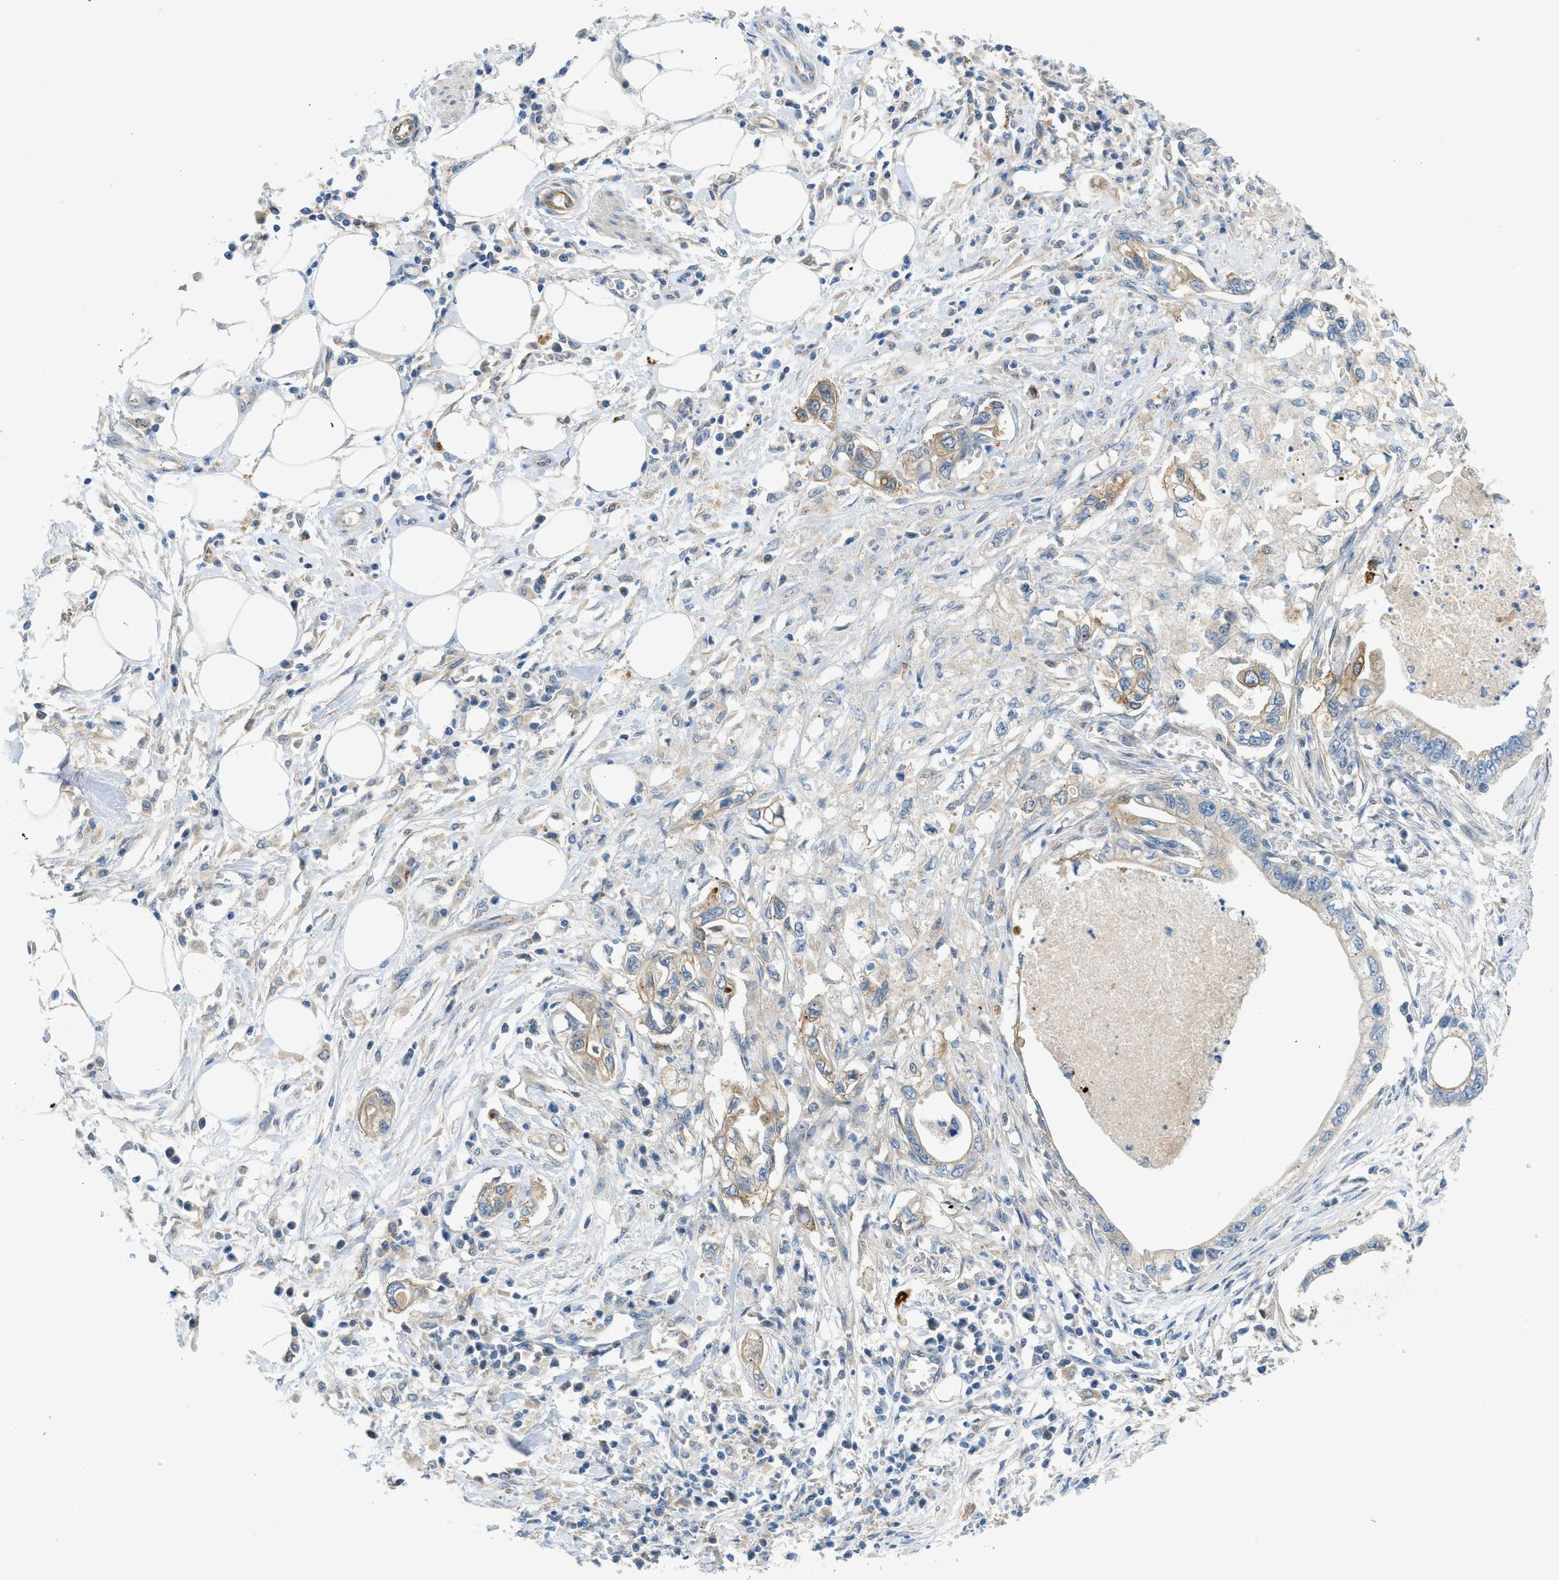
{"staining": {"intensity": "moderate", "quantity": "<25%", "location": "cytoplasmic/membranous"}, "tissue": "pancreatic cancer", "cell_type": "Tumor cells", "image_type": "cancer", "snomed": [{"axis": "morphology", "description": "Adenocarcinoma, NOS"}, {"axis": "topography", "description": "Pancreas"}], "caption": "A high-resolution photomicrograph shows immunohistochemistry (IHC) staining of pancreatic cancer, which reveals moderate cytoplasmic/membranous staining in about <25% of tumor cells.", "gene": "RIPK2", "patient": {"sex": "male", "age": 56}}